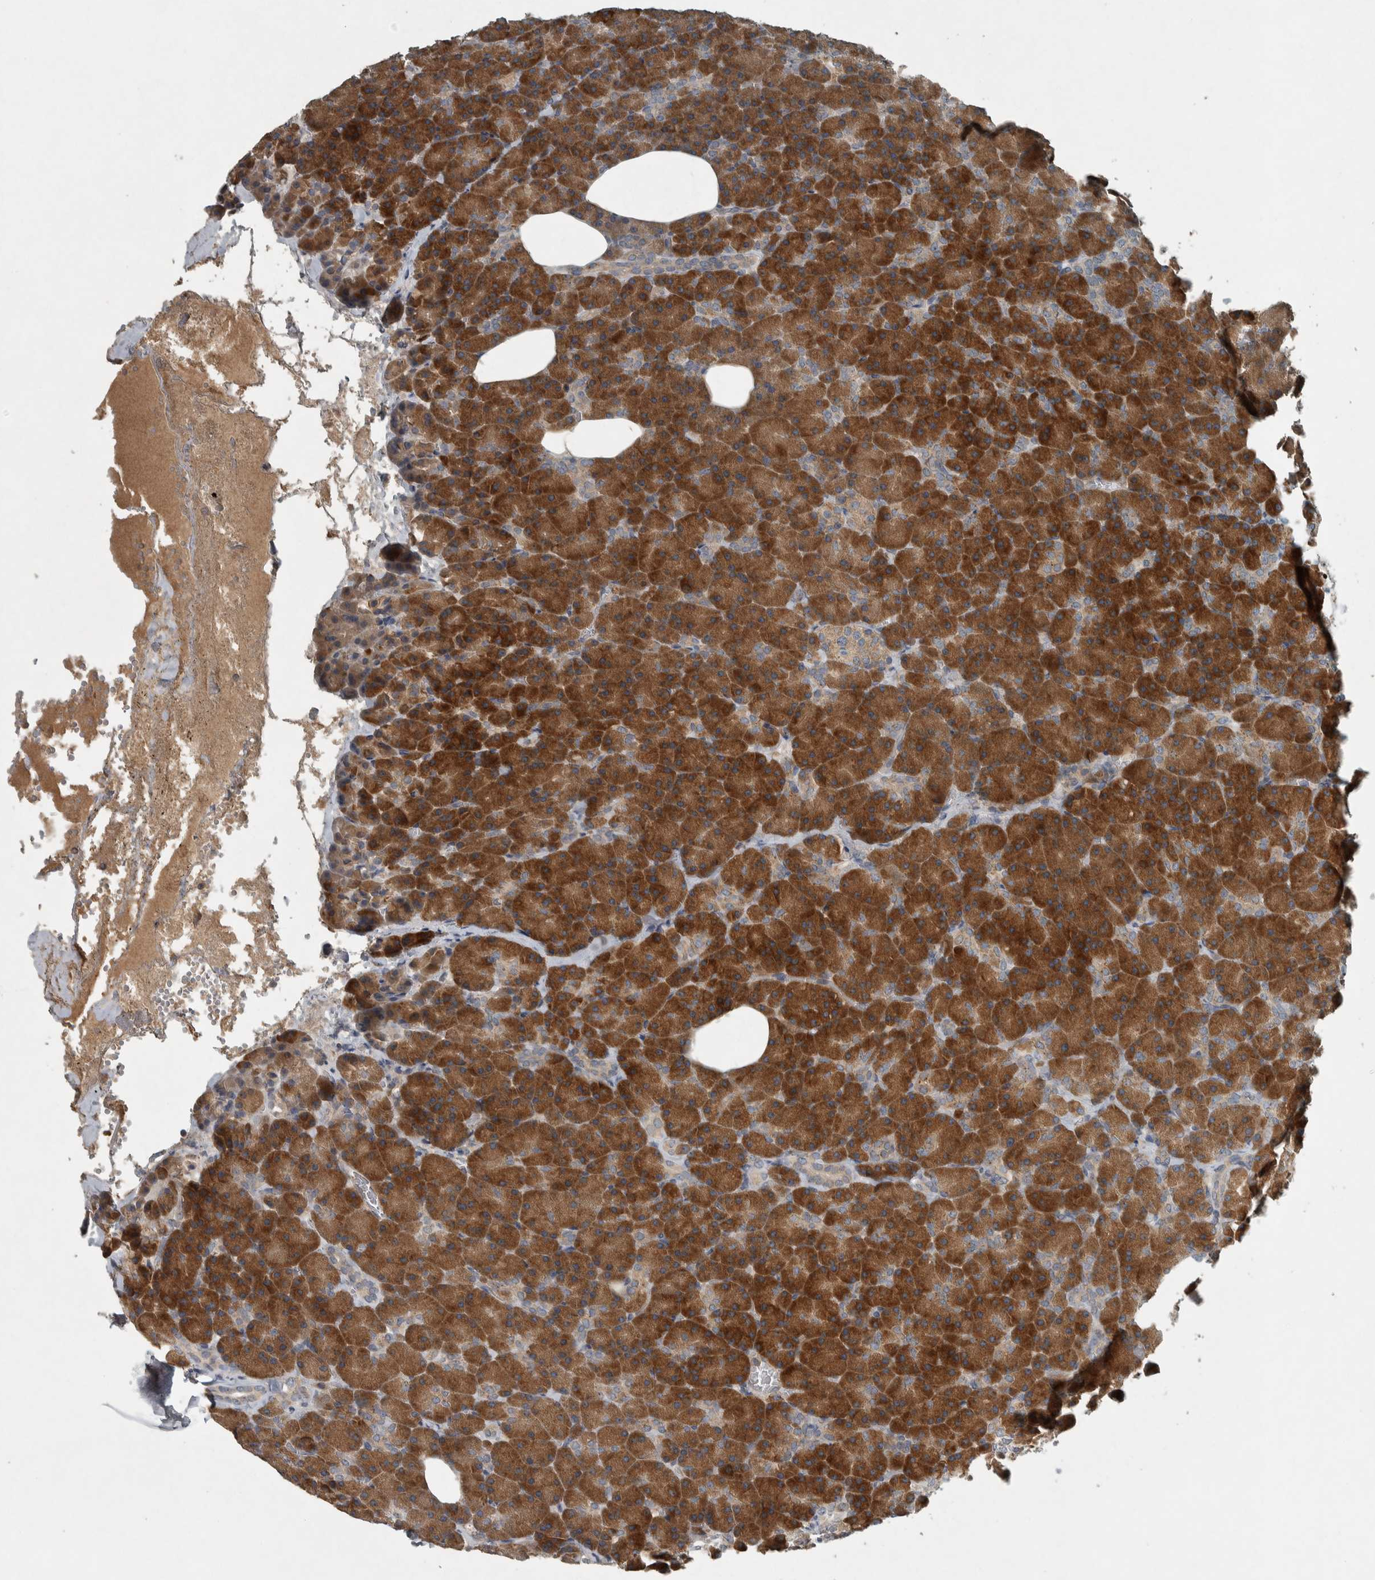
{"staining": {"intensity": "strong", "quantity": ">75%", "location": "cytoplasmic/membranous"}, "tissue": "pancreas", "cell_type": "Exocrine glandular cells", "image_type": "normal", "snomed": [{"axis": "morphology", "description": "Normal tissue, NOS"}, {"axis": "morphology", "description": "Carcinoid, malignant, NOS"}, {"axis": "topography", "description": "Pancreas"}], "caption": "Strong cytoplasmic/membranous staining for a protein is identified in approximately >75% of exocrine glandular cells of unremarkable pancreas using immunohistochemistry (IHC).", "gene": "CLCN2", "patient": {"sex": "female", "age": 35}}